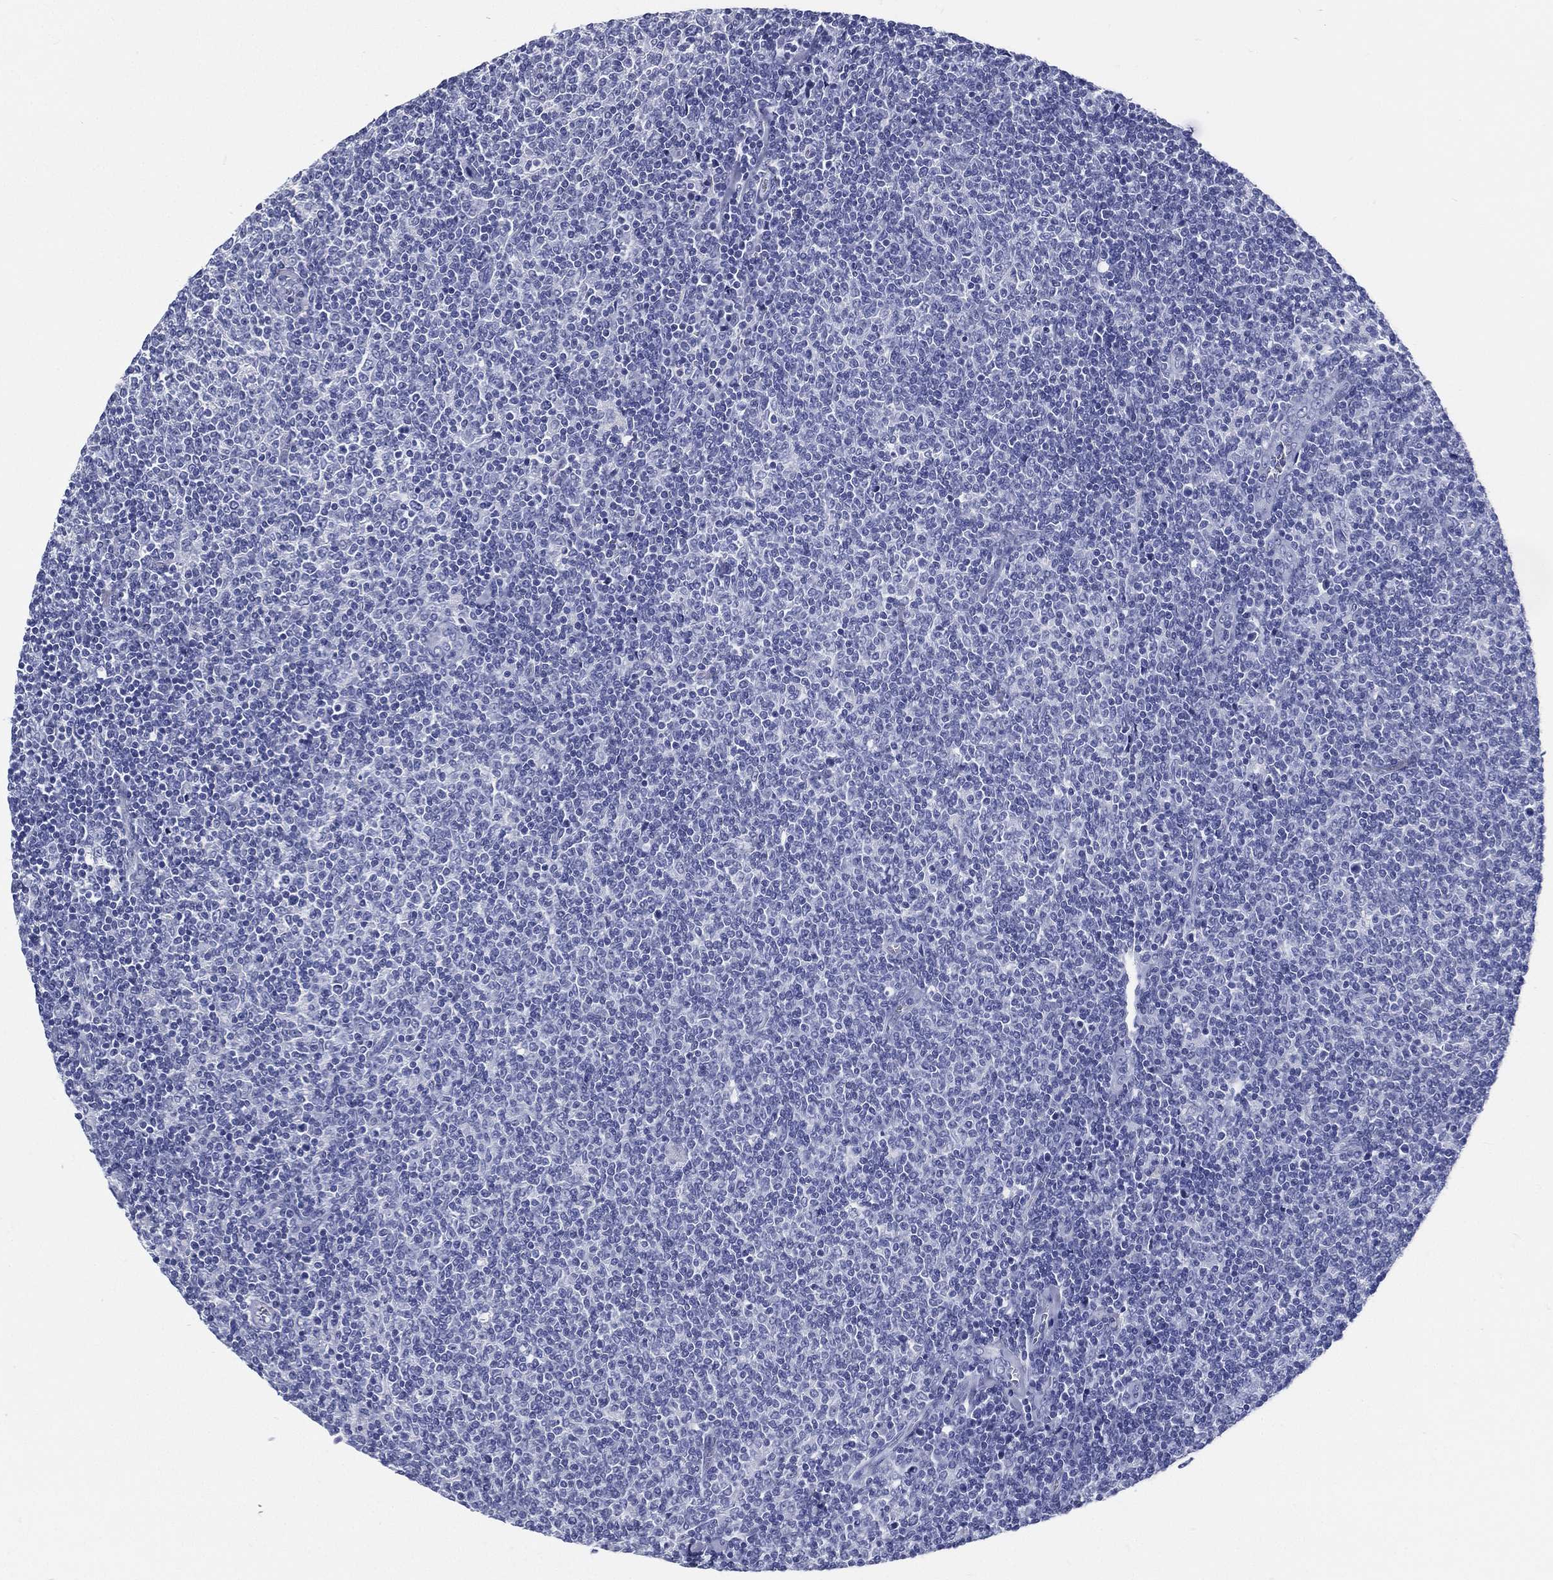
{"staining": {"intensity": "negative", "quantity": "none", "location": "none"}, "tissue": "lymphoma", "cell_type": "Tumor cells", "image_type": "cancer", "snomed": [{"axis": "morphology", "description": "Malignant lymphoma, non-Hodgkin's type, Low grade"}, {"axis": "topography", "description": "Lymph node"}], "caption": "Image shows no significant protein staining in tumor cells of low-grade malignant lymphoma, non-Hodgkin's type.", "gene": "RSPH4A", "patient": {"sex": "male", "age": 52}}